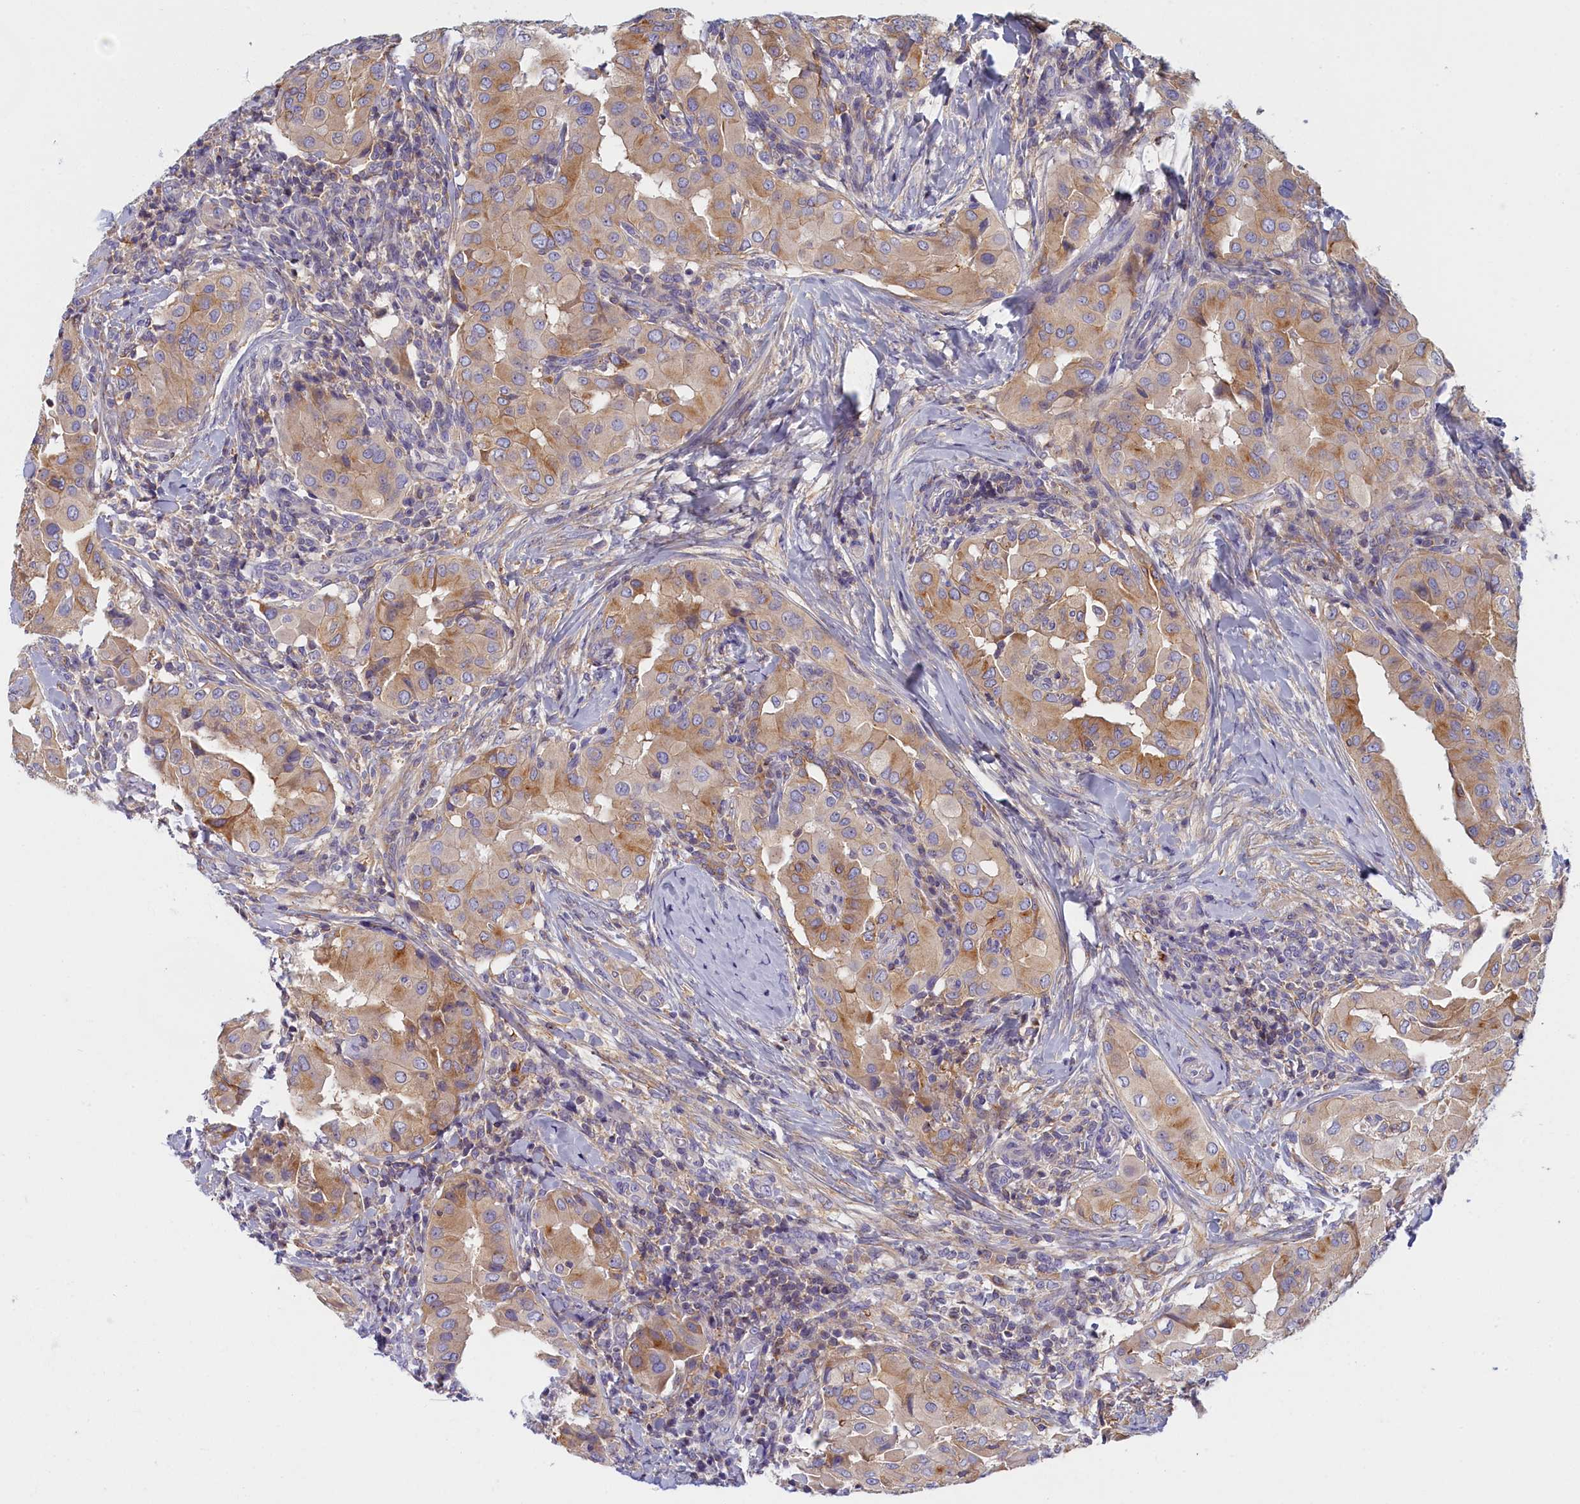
{"staining": {"intensity": "moderate", "quantity": "25%-75%", "location": "cytoplasmic/membranous"}, "tissue": "thyroid cancer", "cell_type": "Tumor cells", "image_type": "cancer", "snomed": [{"axis": "morphology", "description": "Papillary adenocarcinoma, NOS"}, {"axis": "topography", "description": "Thyroid gland"}], "caption": "The histopathology image reveals a brown stain indicating the presence of a protein in the cytoplasmic/membranous of tumor cells in papillary adenocarcinoma (thyroid).", "gene": "NOL10", "patient": {"sex": "male", "age": 33}}